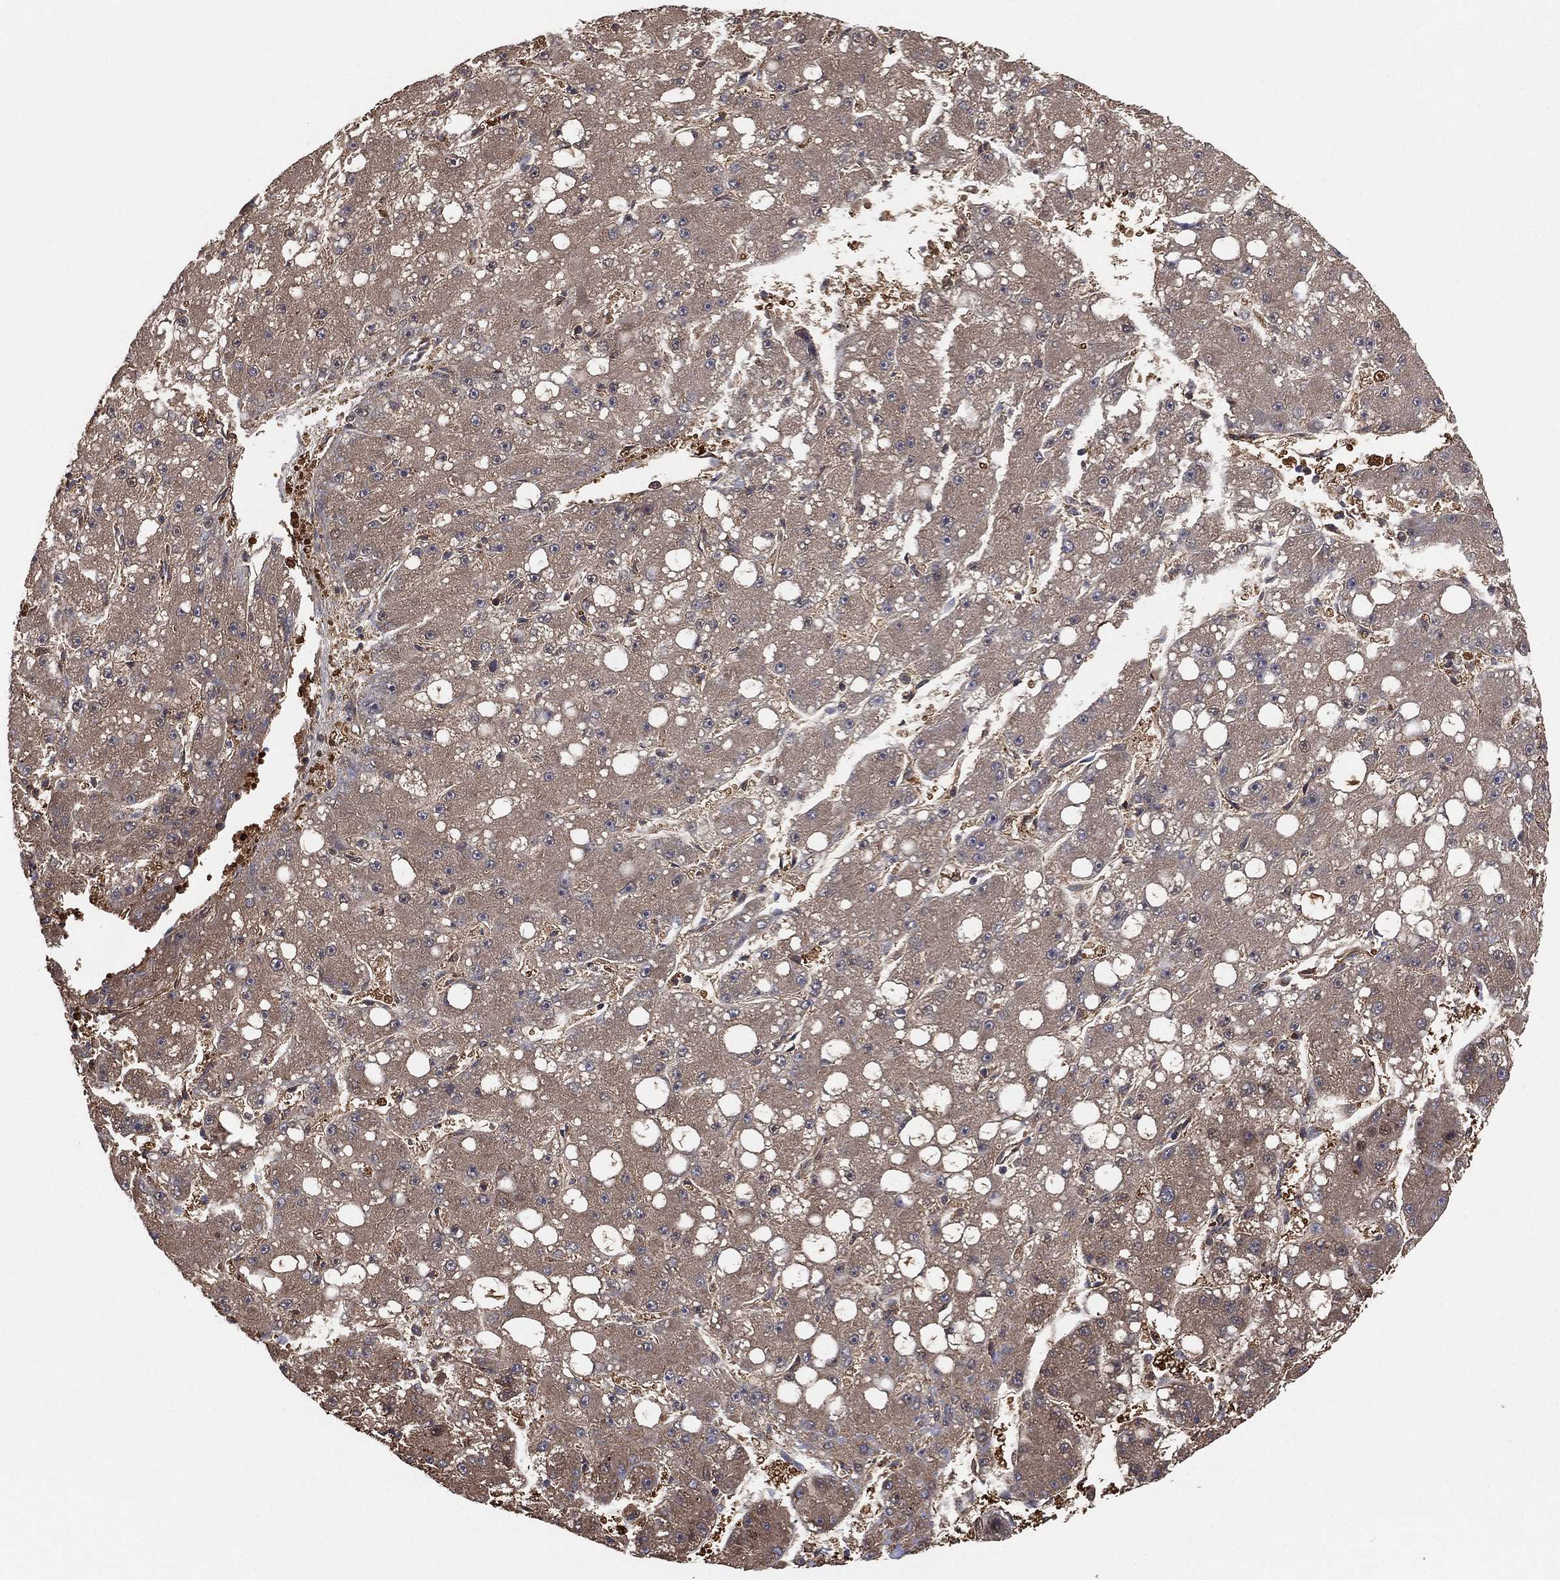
{"staining": {"intensity": "moderate", "quantity": "25%-75%", "location": "cytoplasmic/membranous"}, "tissue": "liver cancer", "cell_type": "Tumor cells", "image_type": "cancer", "snomed": [{"axis": "morphology", "description": "Carcinoma, Hepatocellular, NOS"}, {"axis": "topography", "description": "Liver"}], "caption": "Human liver cancer stained with a brown dye reveals moderate cytoplasmic/membranous positive positivity in approximately 25%-75% of tumor cells.", "gene": "PSMG4", "patient": {"sex": "male", "age": 67}}